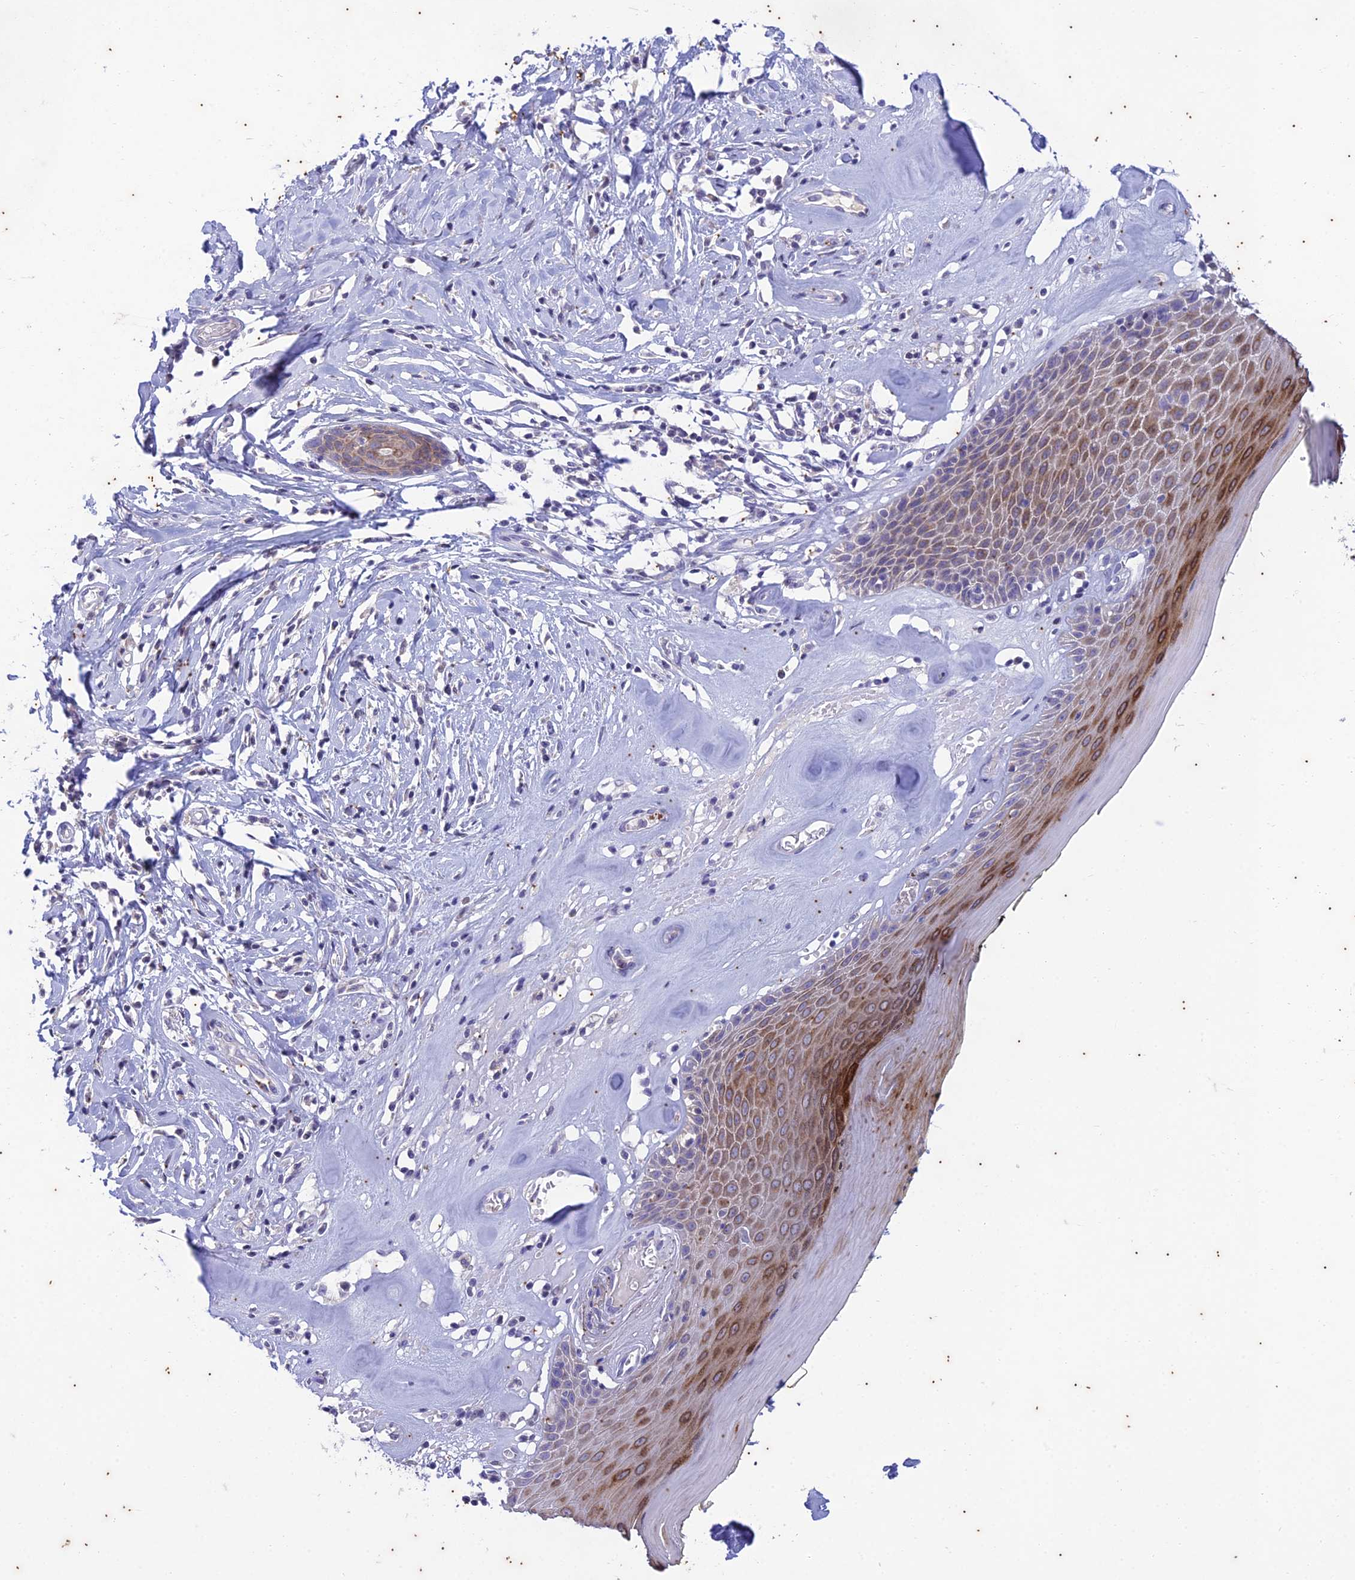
{"staining": {"intensity": "moderate", "quantity": "25%-75%", "location": "cytoplasmic/membranous"}, "tissue": "skin", "cell_type": "Epidermal cells", "image_type": "normal", "snomed": [{"axis": "morphology", "description": "Normal tissue, NOS"}, {"axis": "morphology", "description": "Inflammation, NOS"}, {"axis": "topography", "description": "Vulva"}], "caption": "Immunohistochemical staining of normal human skin demonstrates moderate cytoplasmic/membranous protein staining in approximately 25%-75% of epidermal cells. (DAB (3,3'-diaminobenzidine) IHC, brown staining for protein, blue staining for nuclei).", "gene": "TMEM40", "patient": {"sex": "female", "age": 84}}